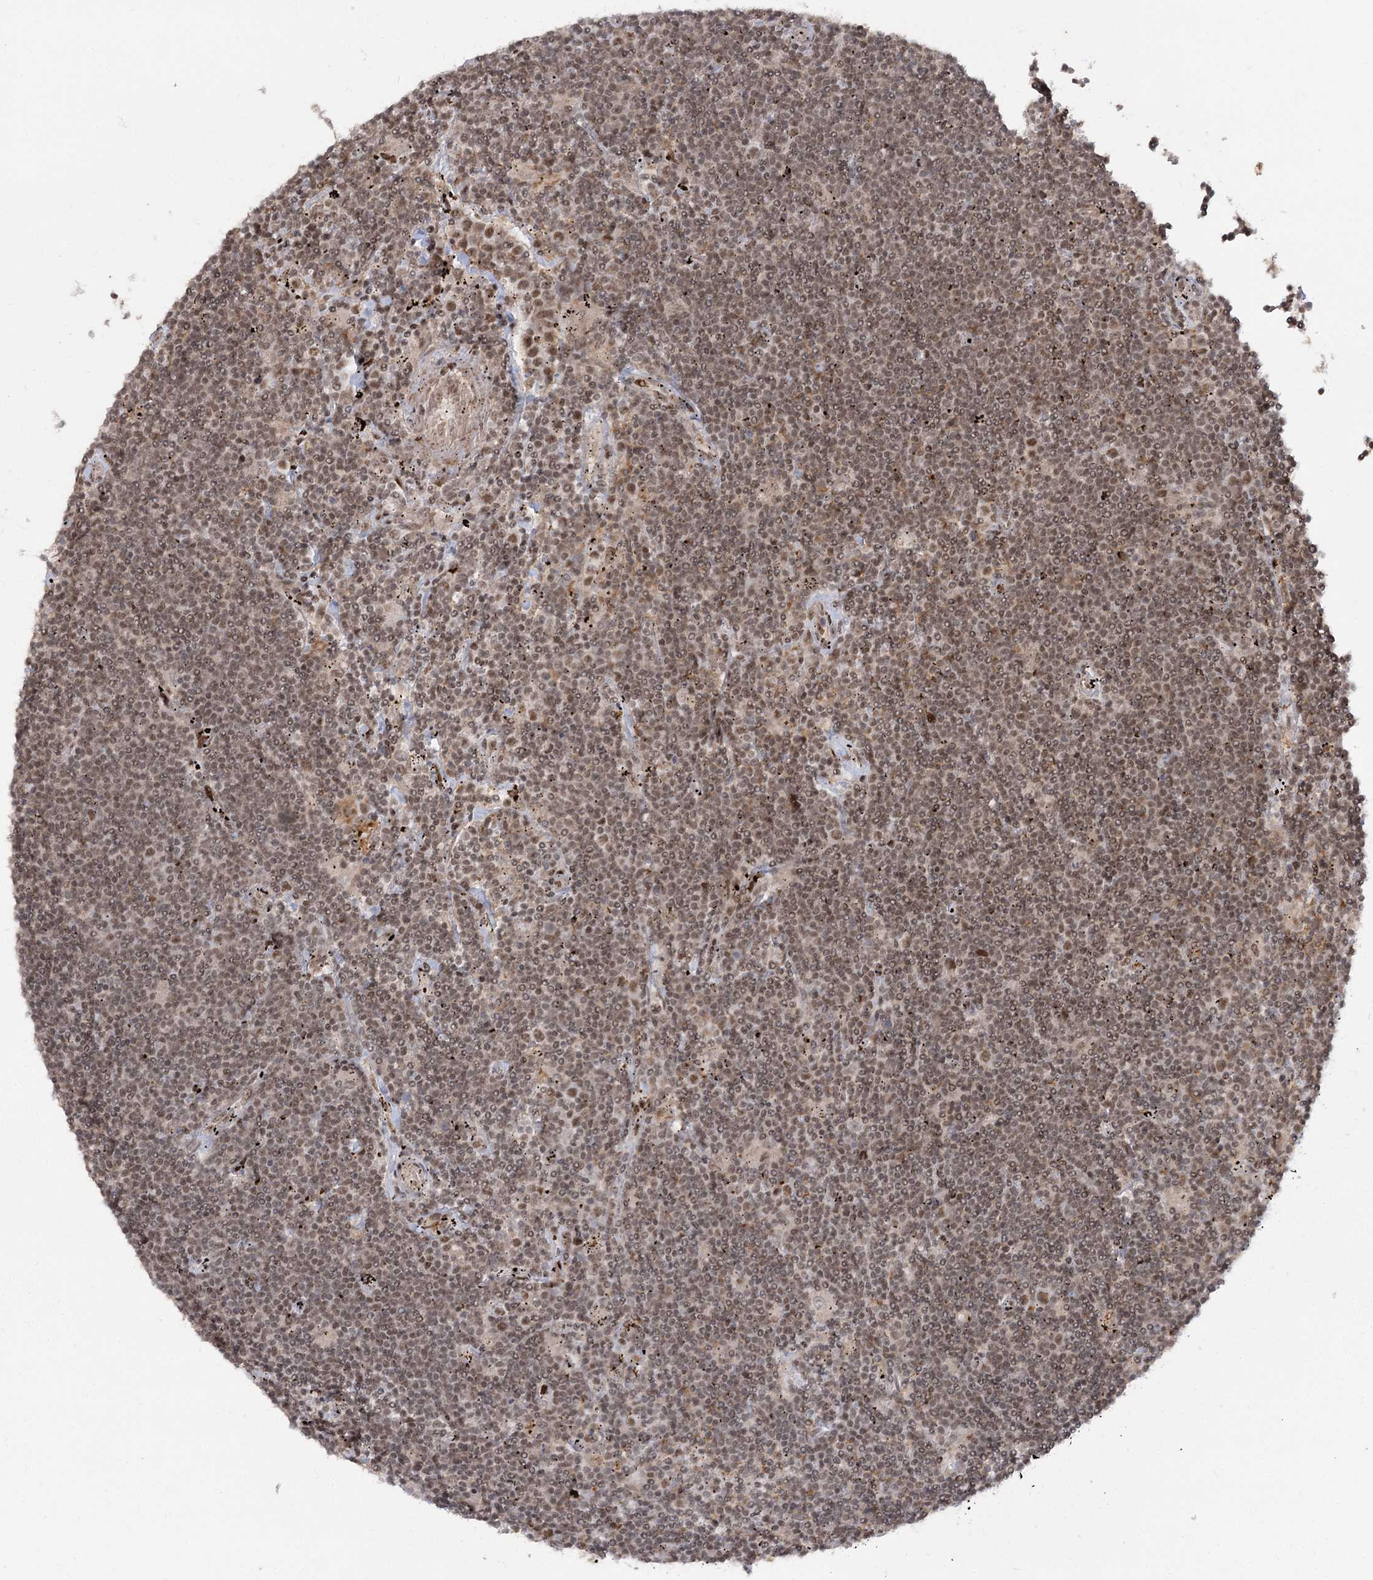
{"staining": {"intensity": "moderate", "quantity": ">75%", "location": "nuclear"}, "tissue": "lymphoma", "cell_type": "Tumor cells", "image_type": "cancer", "snomed": [{"axis": "morphology", "description": "Malignant lymphoma, non-Hodgkin's type, Low grade"}, {"axis": "topography", "description": "Spleen"}], "caption": "Lymphoma tissue demonstrates moderate nuclear positivity in about >75% of tumor cells, visualized by immunohistochemistry.", "gene": "HELQ", "patient": {"sex": "male", "age": 76}}